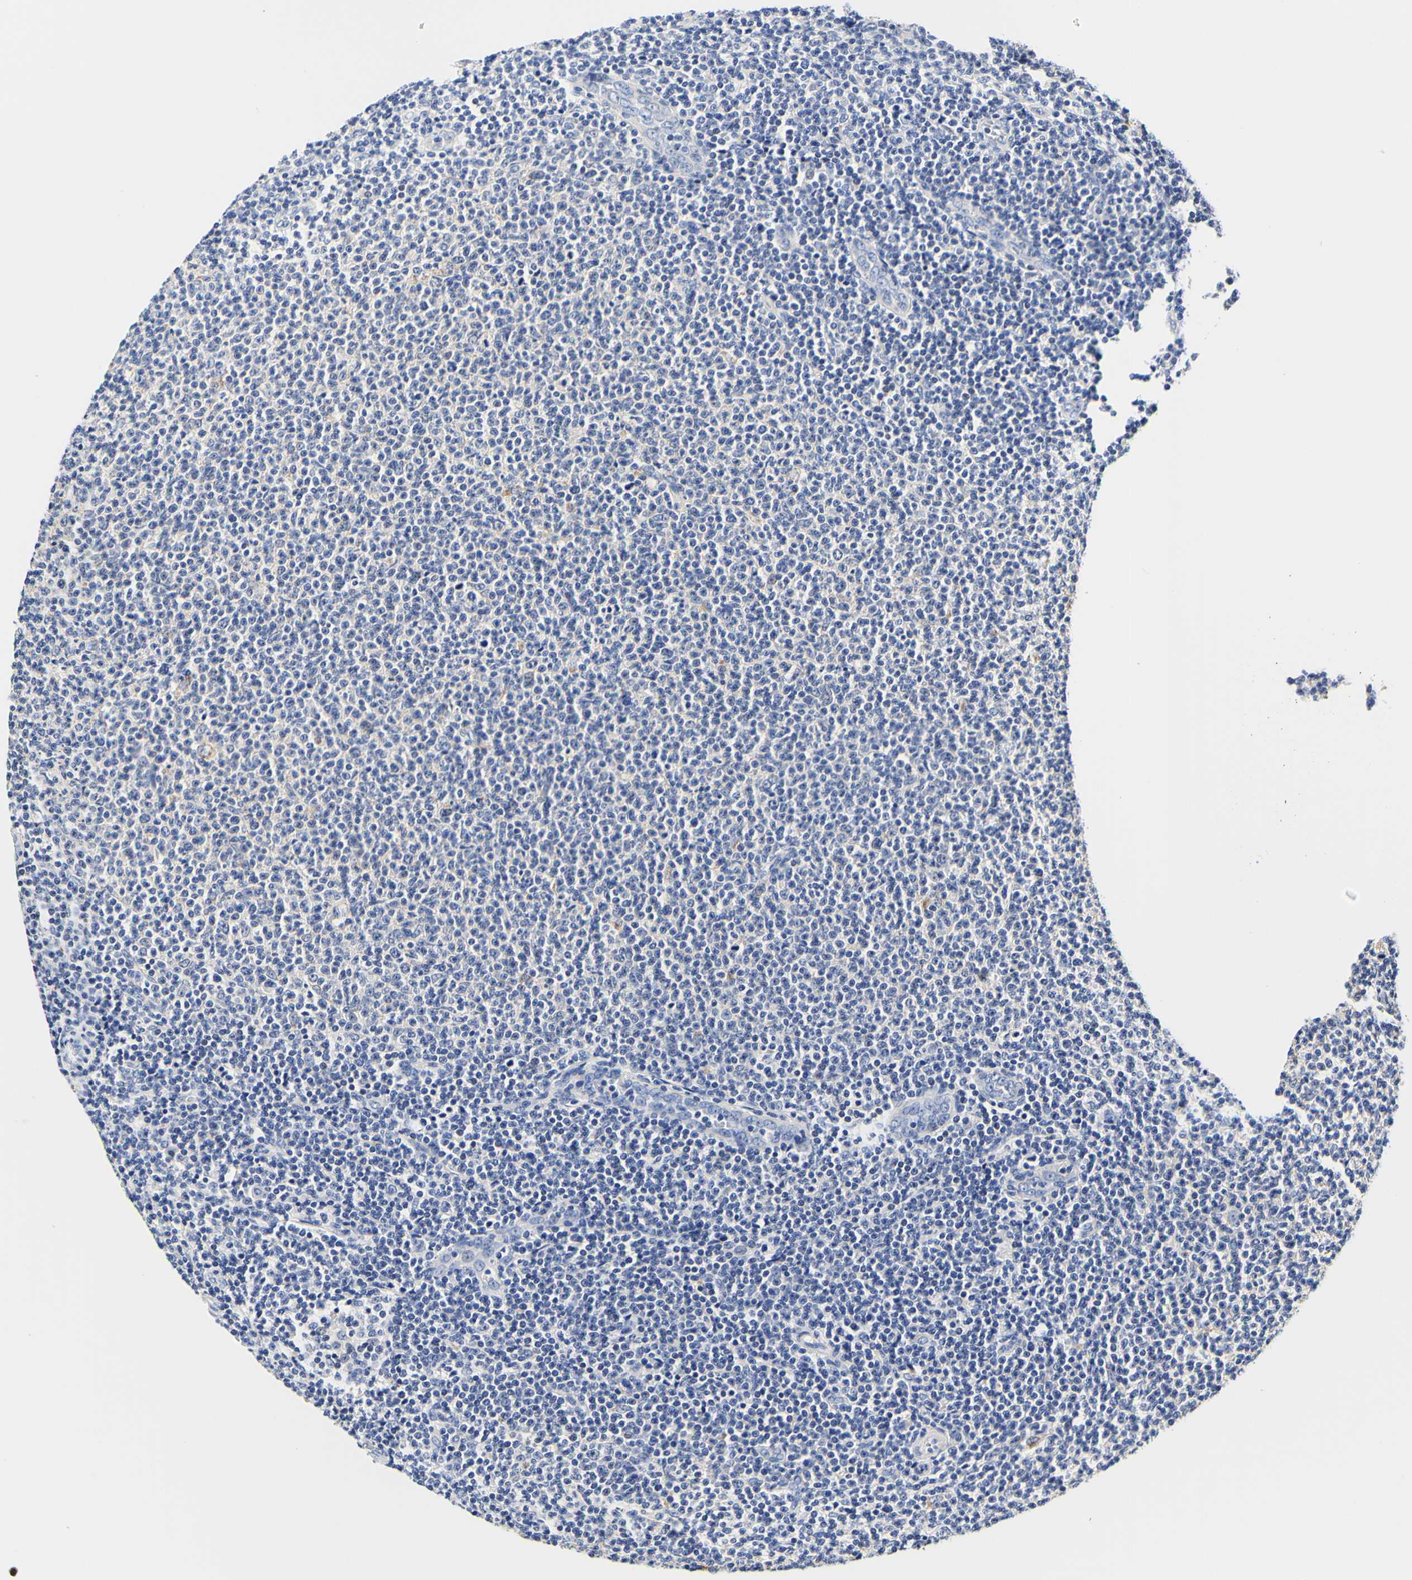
{"staining": {"intensity": "negative", "quantity": "none", "location": "none"}, "tissue": "lymphoma", "cell_type": "Tumor cells", "image_type": "cancer", "snomed": [{"axis": "morphology", "description": "Malignant lymphoma, non-Hodgkin's type, Low grade"}, {"axis": "topography", "description": "Lymph node"}], "caption": "Tumor cells are negative for protein expression in human malignant lymphoma, non-Hodgkin's type (low-grade).", "gene": "CAMK4", "patient": {"sex": "male", "age": 66}}